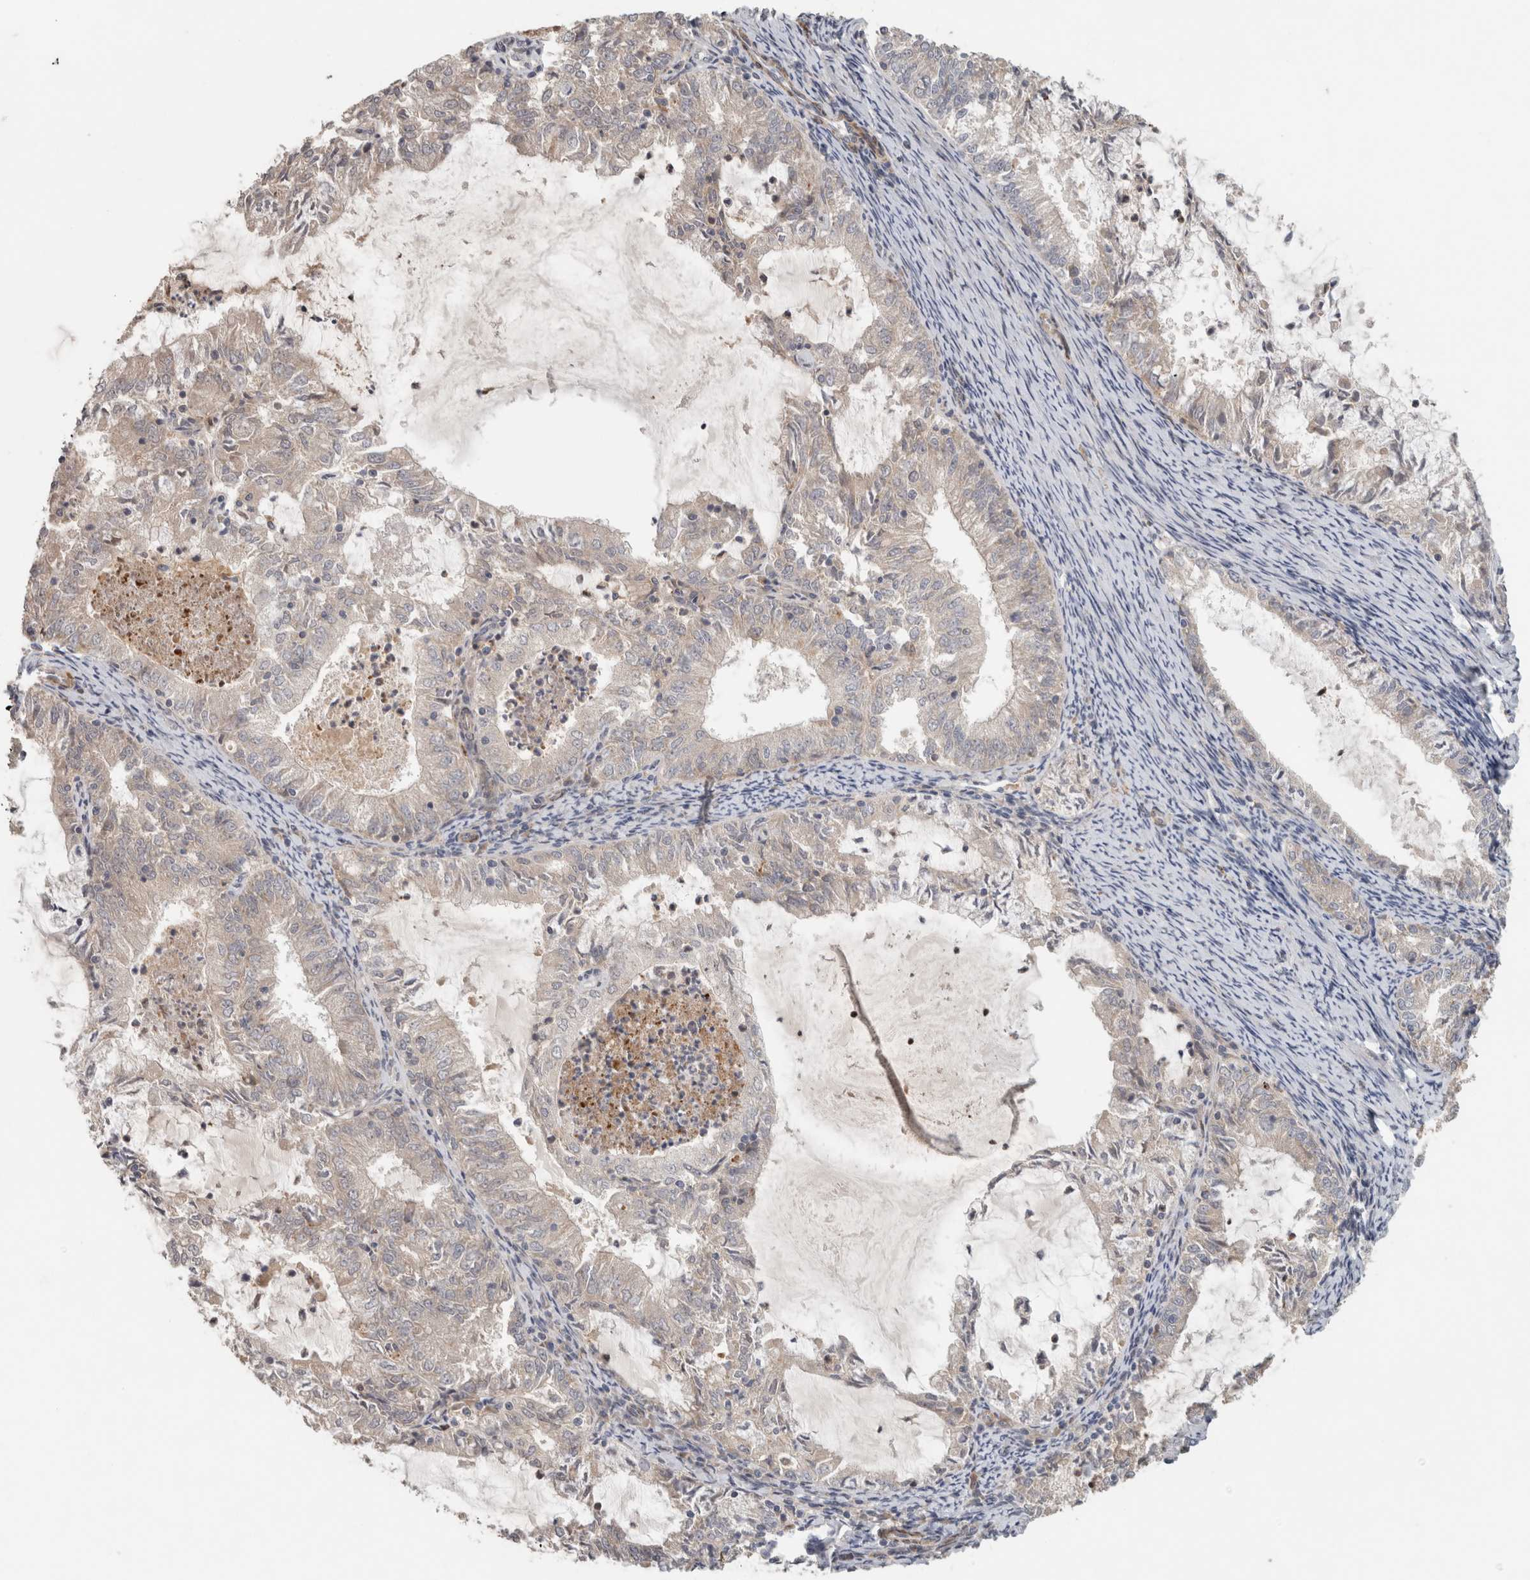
{"staining": {"intensity": "negative", "quantity": "none", "location": "none"}, "tissue": "endometrial cancer", "cell_type": "Tumor cells", "image_type": "cancer", "snomed": [{"axis": "morphology", "description": "Adenocarcinoma, NOS"}, {"axis": "topography", "description": "Endometrium"}], "caption": "There is no significant staining in tumor cells of endometrial adenocarcinoma.", "gene": "SIPA1L2", "patient": {"sex": "female", "age": 57}}